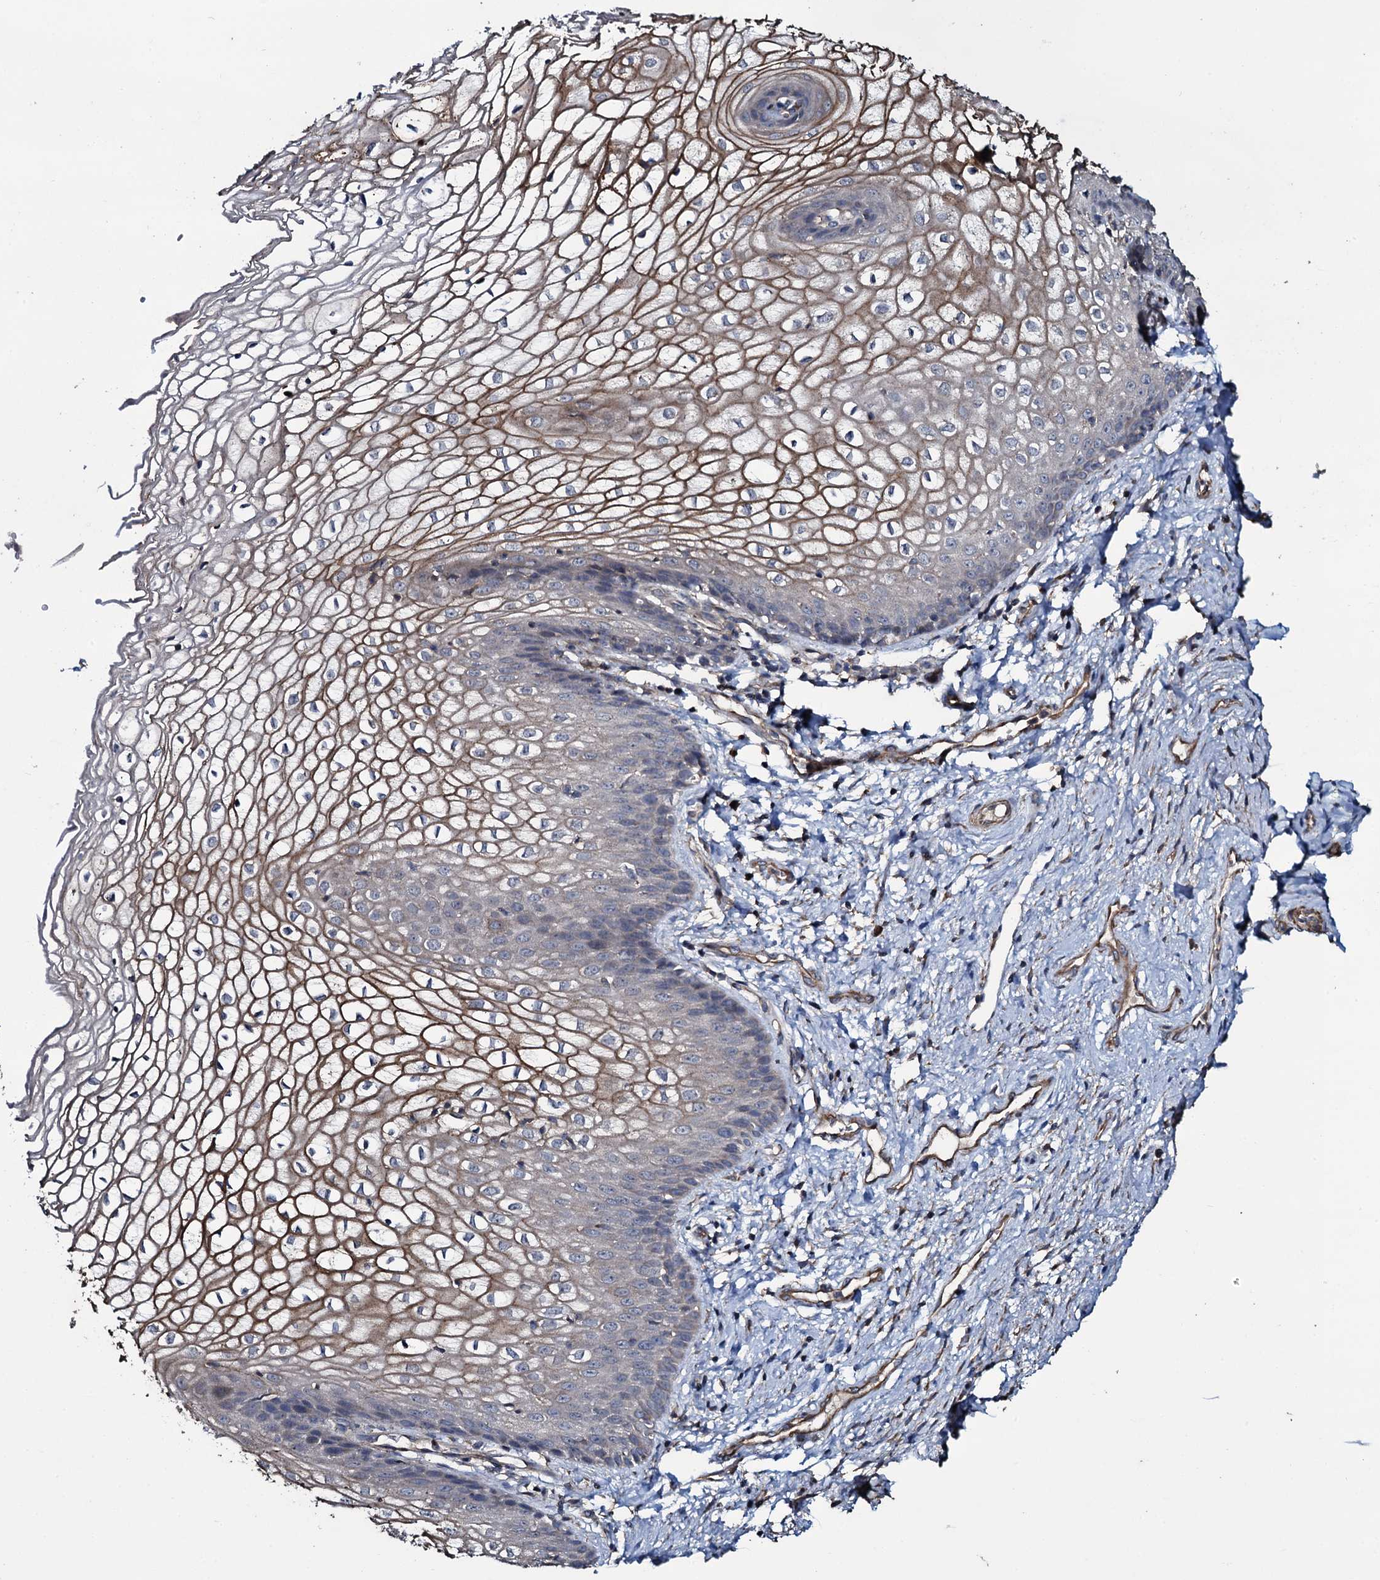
{"staining": {"intensity": "moderate", "quantity": "<25%", "location": "cytoplasmic/membranous"}, "tissue": "vagina", "cell_type": "Squamous epithelial cells", "image_type": "normal", "snomed": [{"axis": "morphology", "description": "Normal tissue, NOS"}, {"axis": "topography", "description": "Vagina"}], "caption": "The micrograph reveals a brown stain indicating the presence of a protein in the cytoplasmic/membranous of squamous epithelial cells in vagina.", "gene": "WIPF3", "patient": {"sex": "female", "age": 34}}